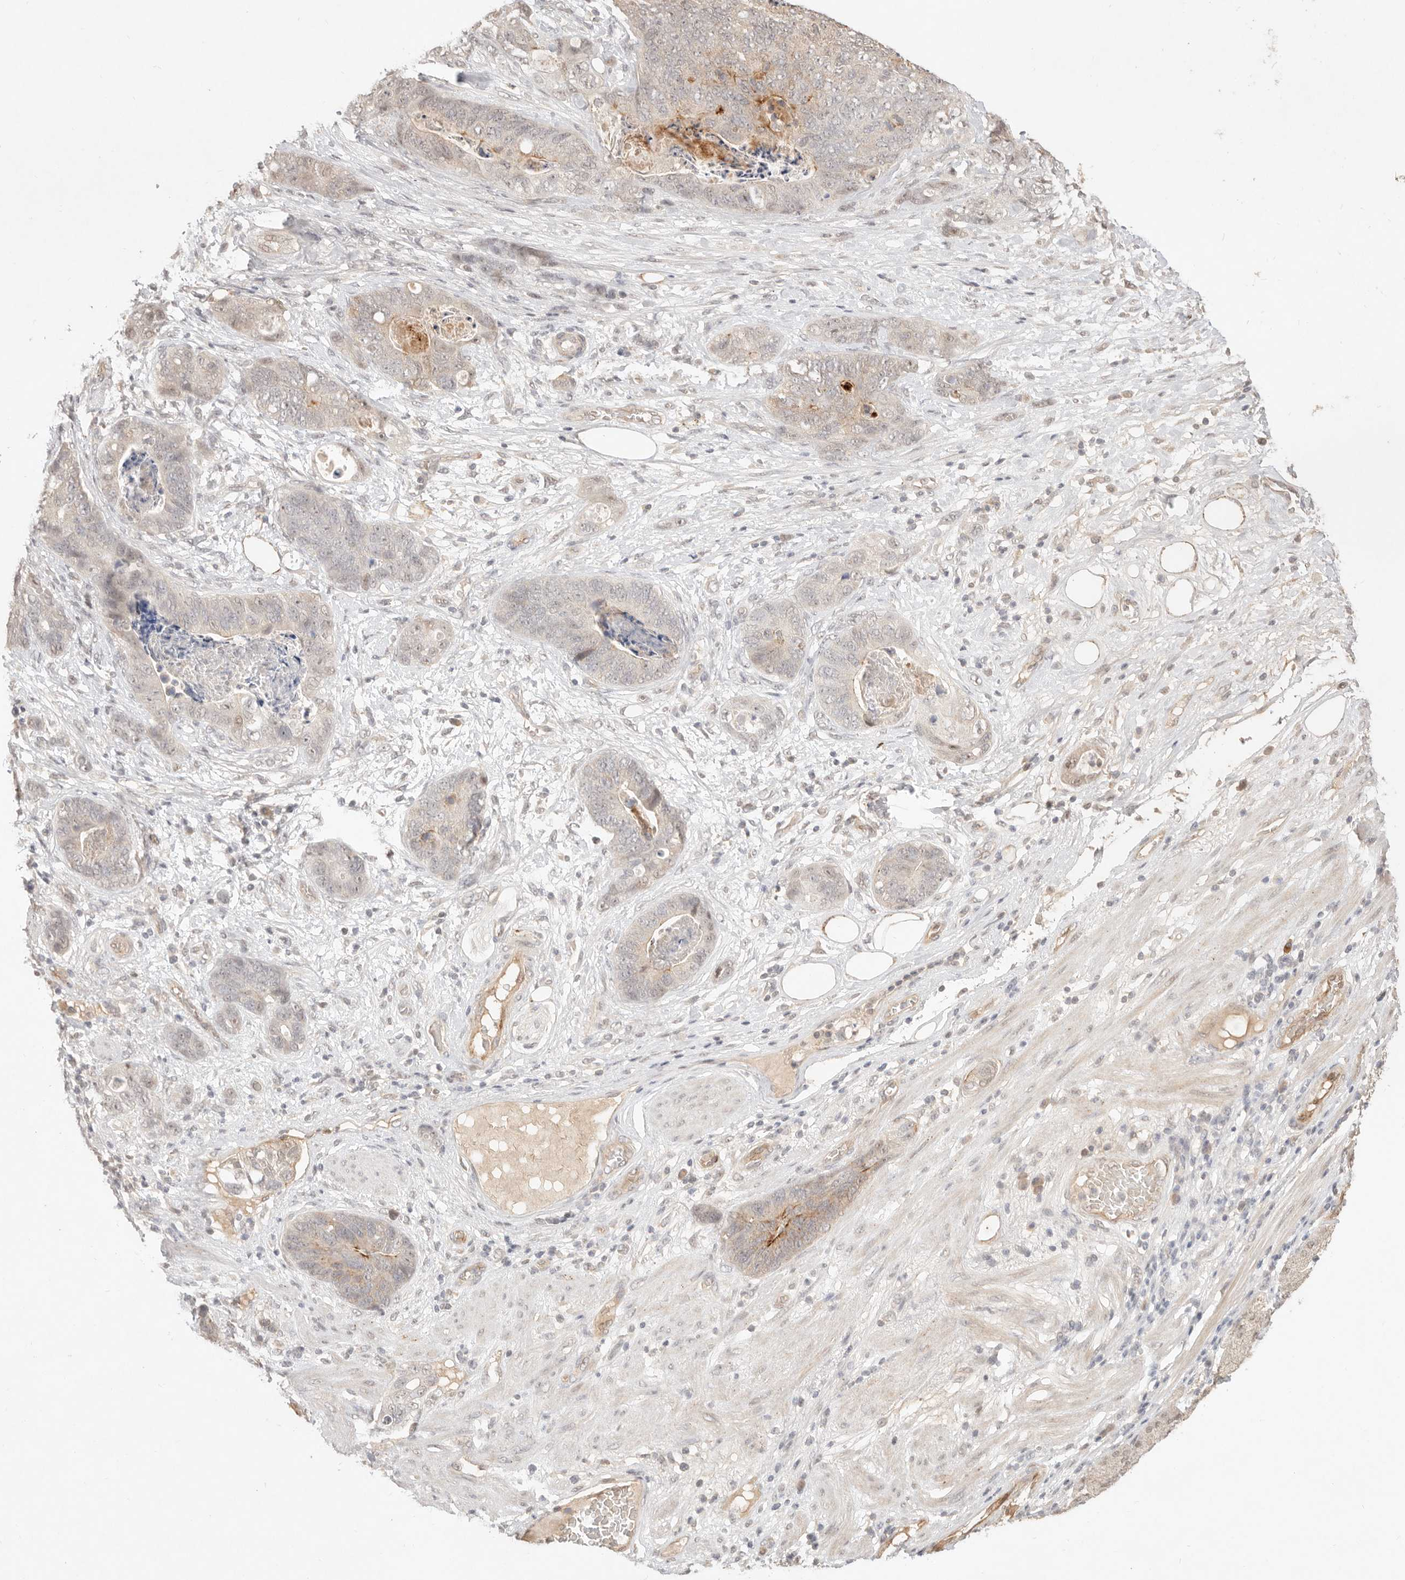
{"staining": {"intensity": "moderate", "quantity": "25%-75%", "location": "cytoplasmic/membranous,nuclear"}, "tissue": "stomach cancer", "cell_type": "Tumor cells", "image_type": "cancer", "snomed": [{"axis": "morphology", "description": "Normal tissue, NOS"}, {"axis": "morphology", "description": "Adenocarcinoma, NOS"}, {"axis": "topography", "description": "Stomach"}], "caption": "Immunohistochemistry (IHC) photomicrograph of neoplastic tissue: stomach adenocarcinoma stained using IHC shows medium levels of moderate protein expression localized specifically in the cytoplasmic/membranous and nuclear of tumor cells, appearing as a cytoplasmic/membranous and nuclear brown color.", "gene": "MEP1A", "patient": {"sex": "female", "age": 89}}